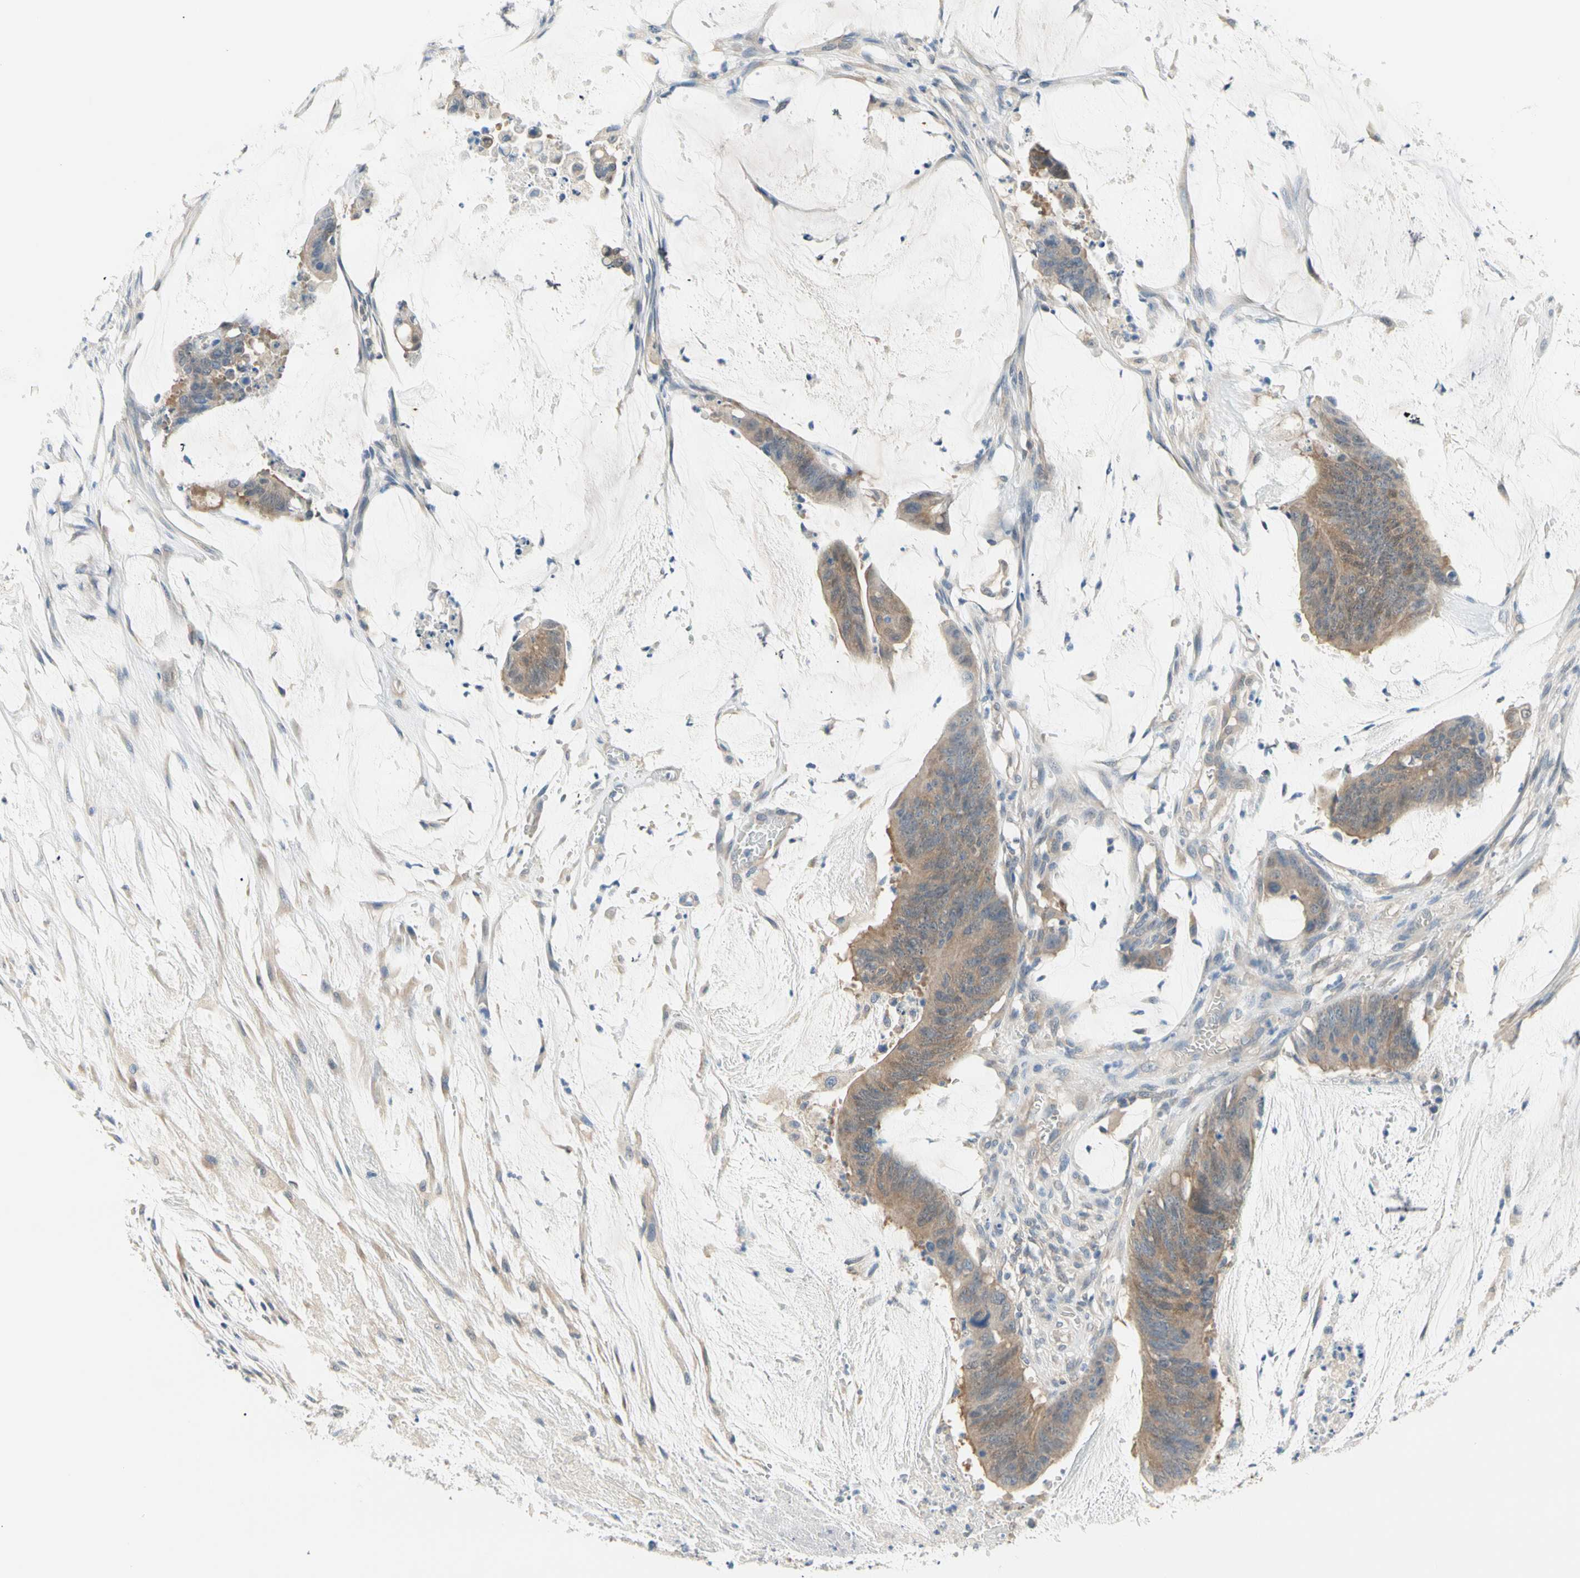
{"staining": {"intensity": "moderate", "quantity": ">75%", "location": "cytoplasmic/membranous"}, "tissue": "colorectal cancer", "cell_type": "Tumor cells", "image_type": "cancer", "snomed": [{"axis": "morphology", "description": "Adenocarcinoma, NOS"}, {"axis": "topography", "description": "Rectum"}], "caption": "This image displays immunohistochemistry (IHC) staining of colorectal cancer (adenocarcinoma), with medium moderate cytoplasmic/membranous staining in about >75% of tumor cells.", "gene": "MPI", "patient": {"sex": "female", "age": 66}}